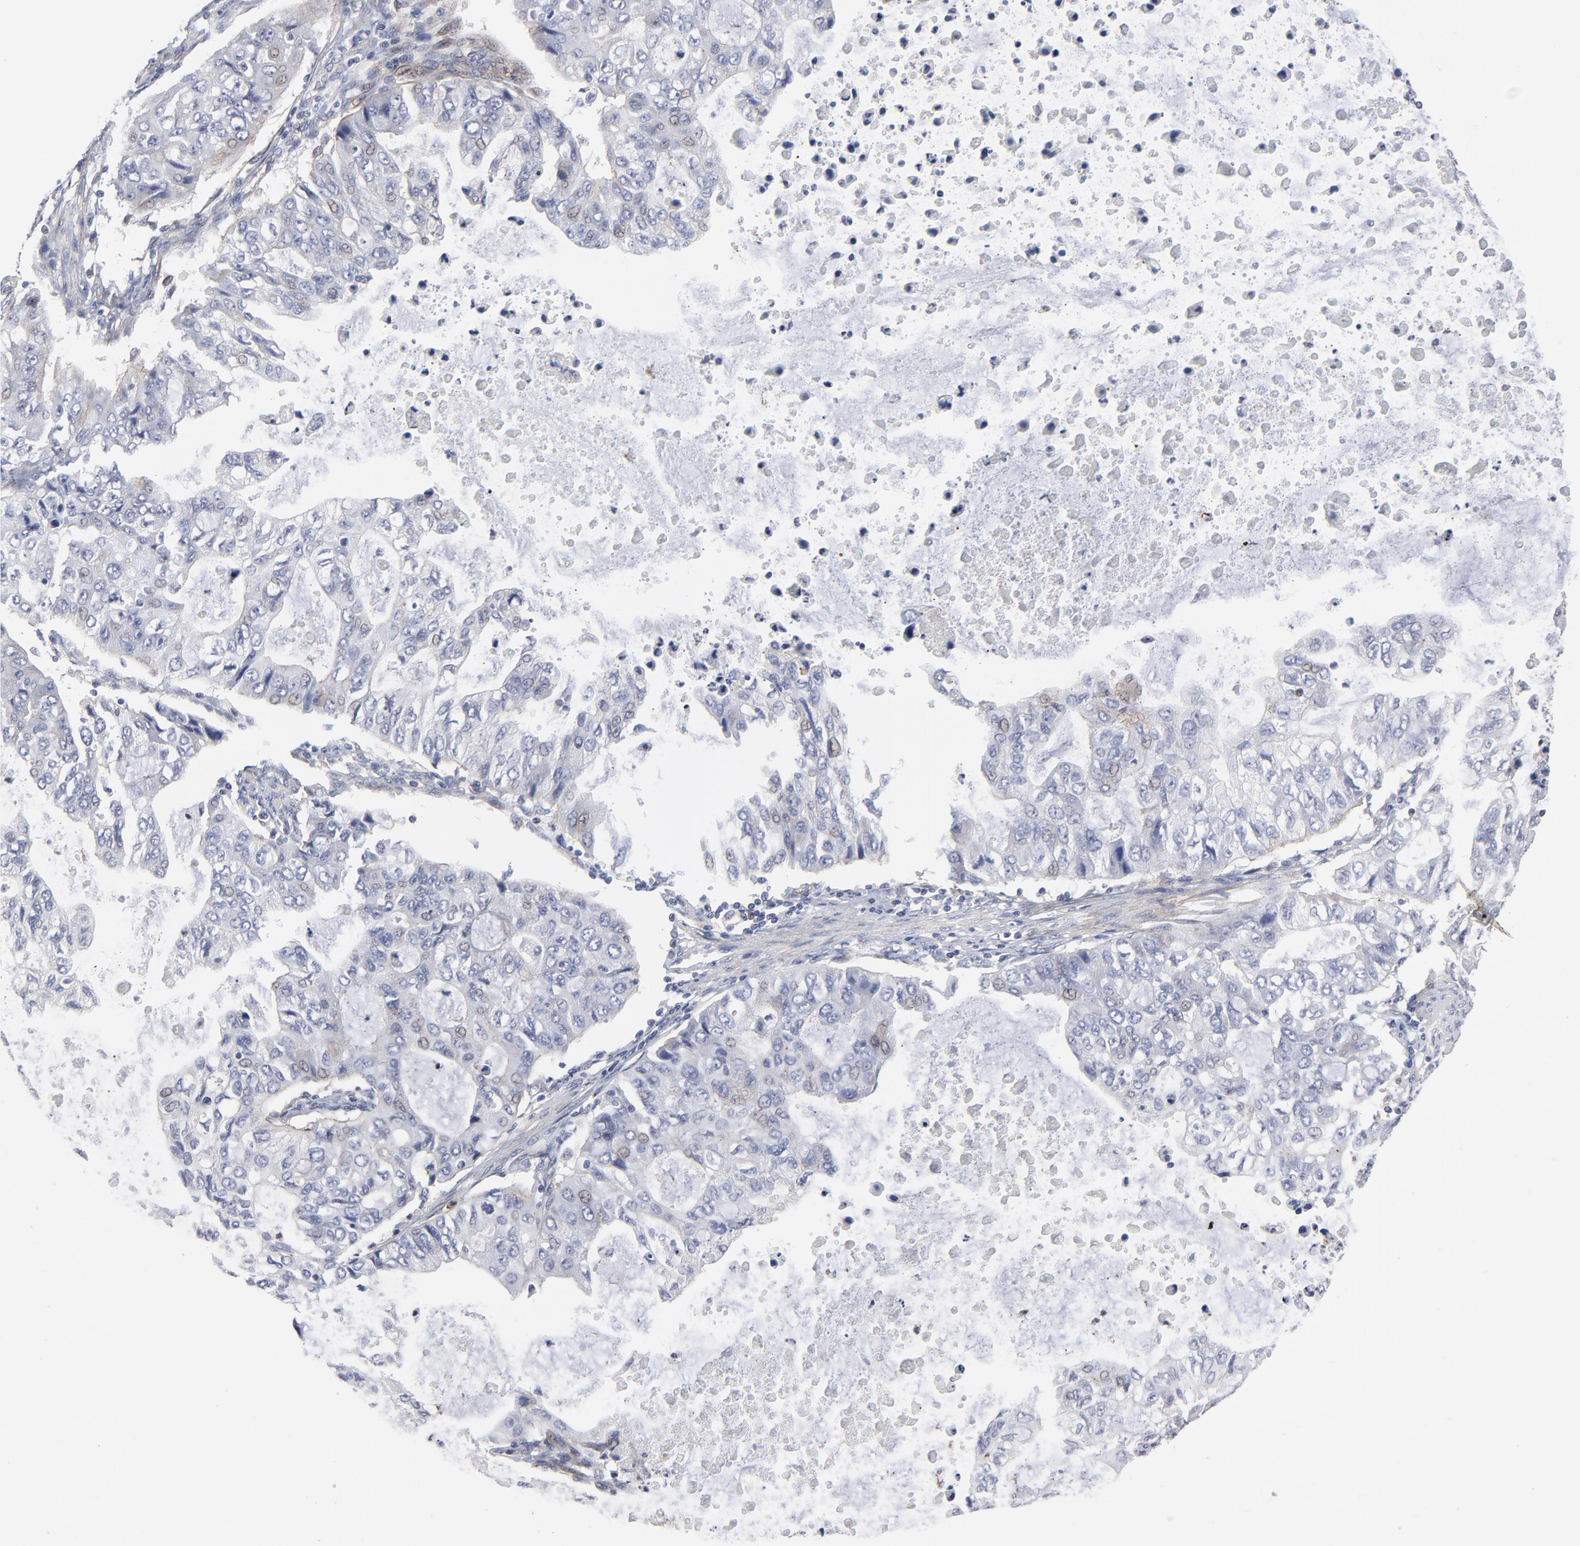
{"staining": {"intensity": "negative", "quantity": "none", "location": "none"}, "tissue": "stomach cancer", "cell_type": "Tumor cells", "image_type": "cancer", "snomed": [{"axis": "morphology", "description": "Adenocarcinoma, NOS"}, {"axis": "topography", "description": "Stomach, upper"}], "caption": "Immunohistochemistry (IHC) photomicrograph of neoplastic tissue: human stomach adenocarcinoma stained with DAB (3,3'-diaminobenzidine) displays no significant protein positivity in tumor cells.", "gene": "PXN", "patient": {"sex": "female", "age": 52}}